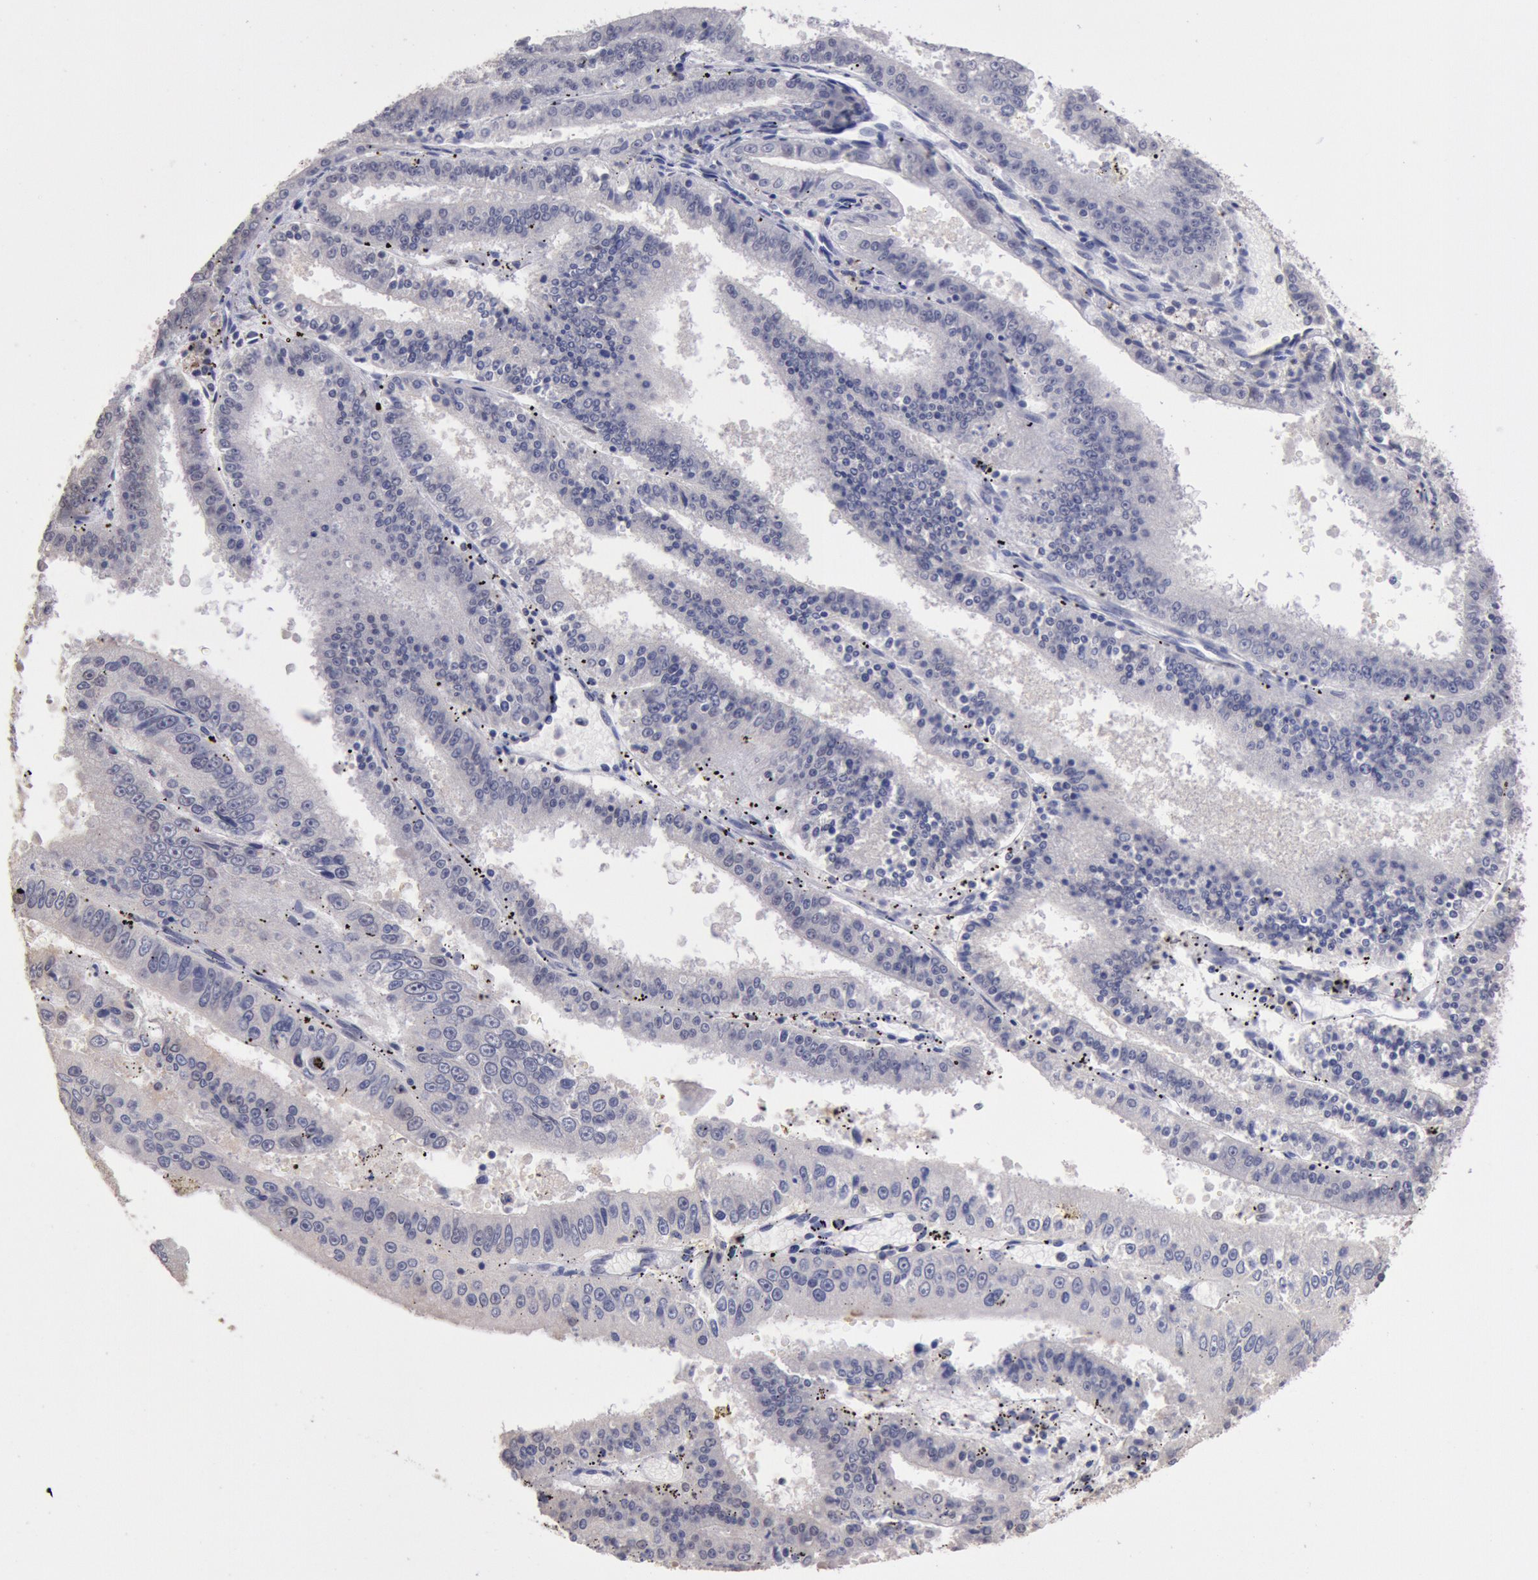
{"staining": {"intensity": "negative", "quantity": "none", "location": "none"}, "tissue": "endometrial cancer", "cell_type": "Tumor cells", "image_type": "cancer", "snomed": [{"axis": "morphology", "description": "Adenocarcinoma, NOS"}, {"axis": "topography", "description": "Endometrium"}], "caption": "Endometrial cancer (adenocarcinoma) stained for a protein using immunohistochemistry (IHC) demonstrates no staining tumor cells.", "gene": "MYH7", "patient": {"sex": "female", "age": 66}}